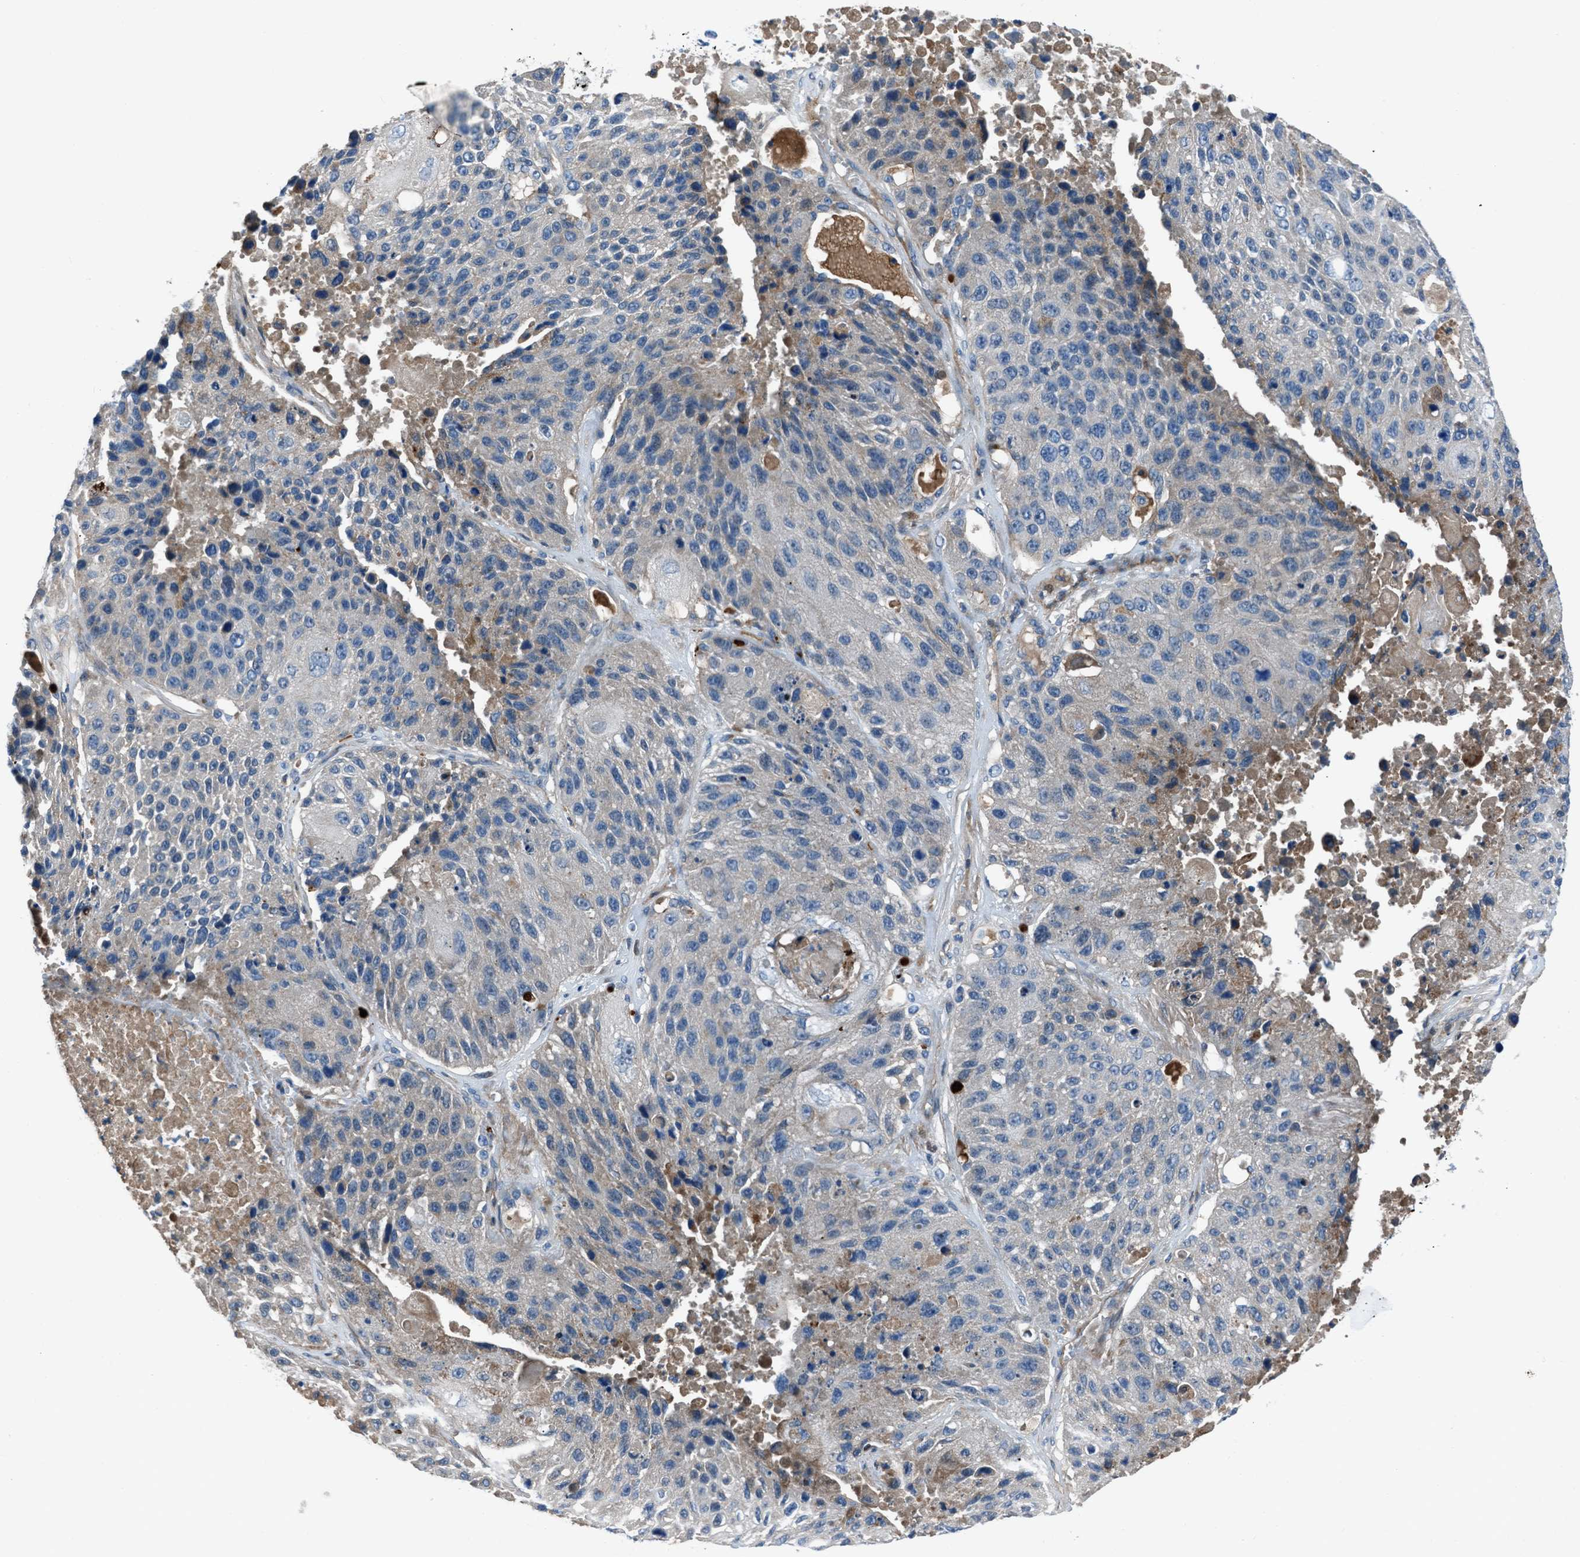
{"staining": {"intensity": "weak", "quantity": "<25%", "location": "cytoplasmic/membranous"}, "tissue": "lung cancer", "cell_type": "Tumor cells", "image_type": "cancer", "snomed": [{"axis": "morphology", "description": "Squamous cell carcinoma, NOS"}, {"axis": "topography", "description": "Lung"}], "caption": "Lung cancer (squamous cell carcinoma) was stained to show a protein in brown. There is no significant staining in tumor cells.", "gene": "SLC38A6", "patient": {"sex": "male", "age": 61}}